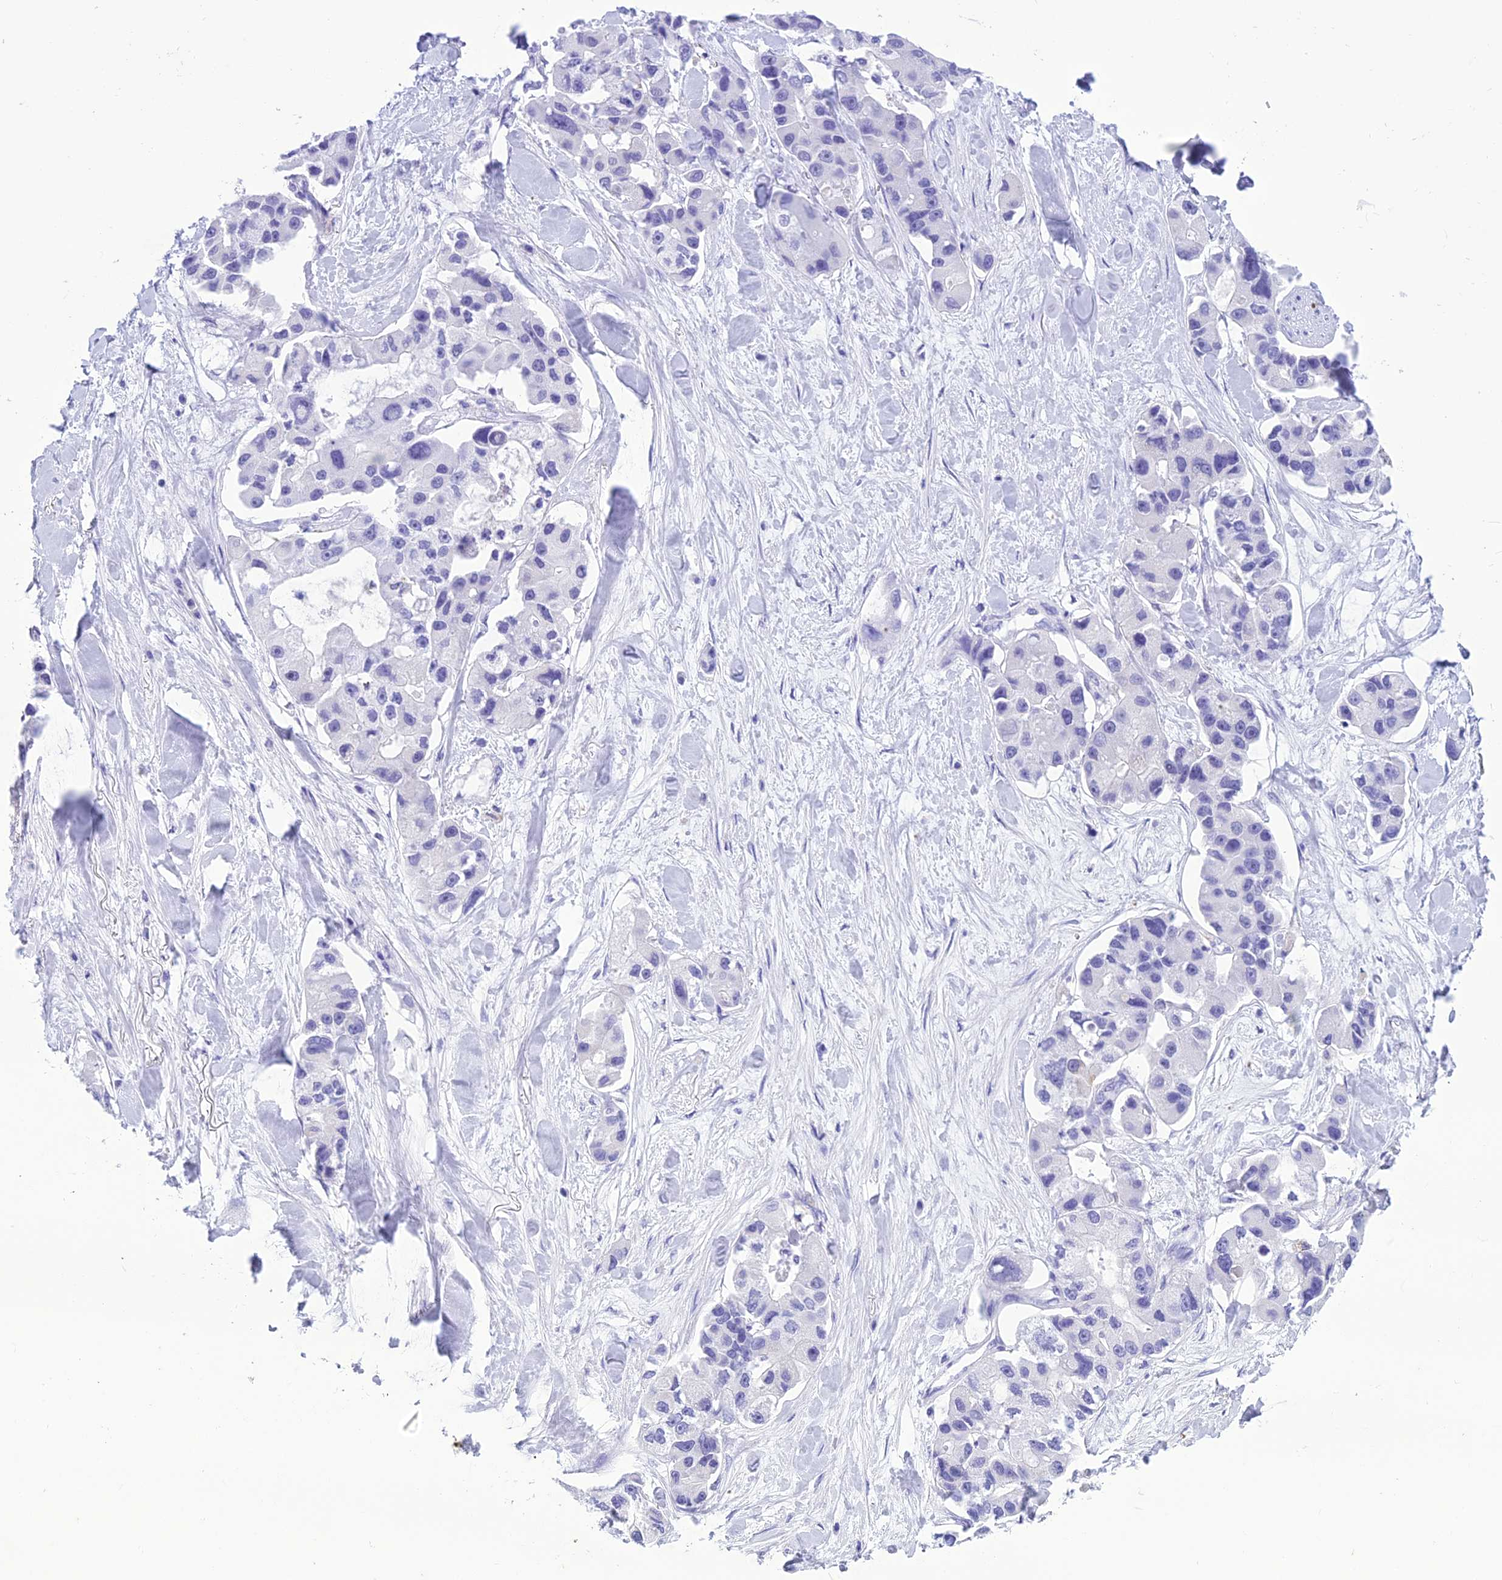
{"staining": {"intensity": "negative", "quantity": "none", "location": "none"}, "tissue": "lung cancer", "cell_type": "Tumor cells", "image_type": "cancer", "snomed": [{"axis": "morphology", "description": "Adenocarcinoma, NOS"}, {"axis": "topography", "description": "Lung"}], "caption": "High magnification brightfield microscopy of lung cancer (adenocarcinoma) stained with DAB (brown) and counterstained with hematoxylin (blue): tumor cells show no significant expression.", "gene": "TRAM1L1", "patient": {"sex": "female", "age": 54}}